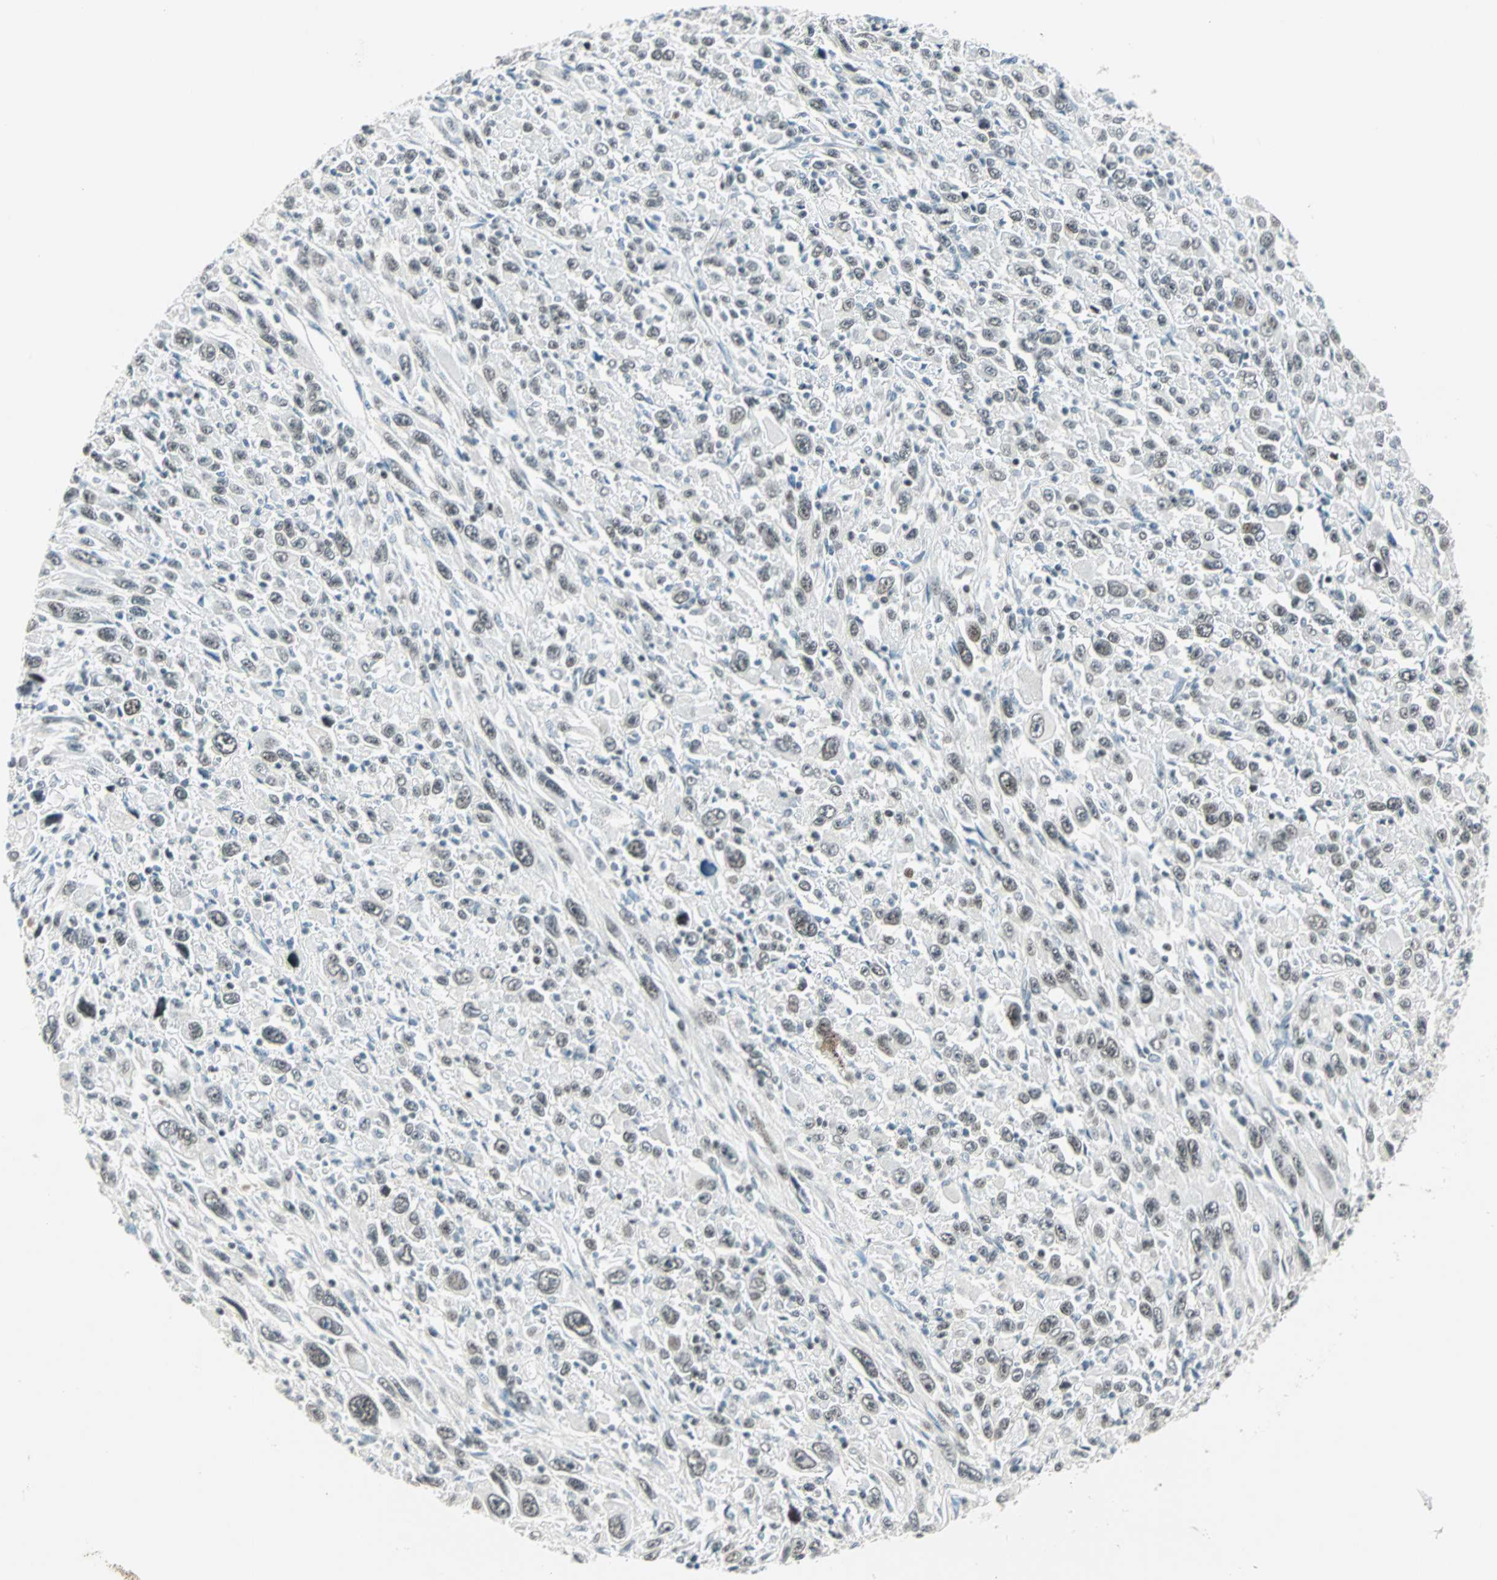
{"staining": {"intensity": "weak", "quantity": "25%-75%", "location": "nuclear"}, "tissue": "melanoma", "cell_type": "Tumor cells", "image_type": "cancer", "snomed": [{"axis": "morphology", "description": "Malignant melanoma, Metastatic site"}, {"axis": "topography", "description": "Skin"}], "caption": "Protein analysis of malignant melanoma (metastatic site) tissue reveals weak nuclear staining in about 25%-75% of tumor cells.", "gene": "SIN3A", "patient": {"sex": "female", "age": 56}}